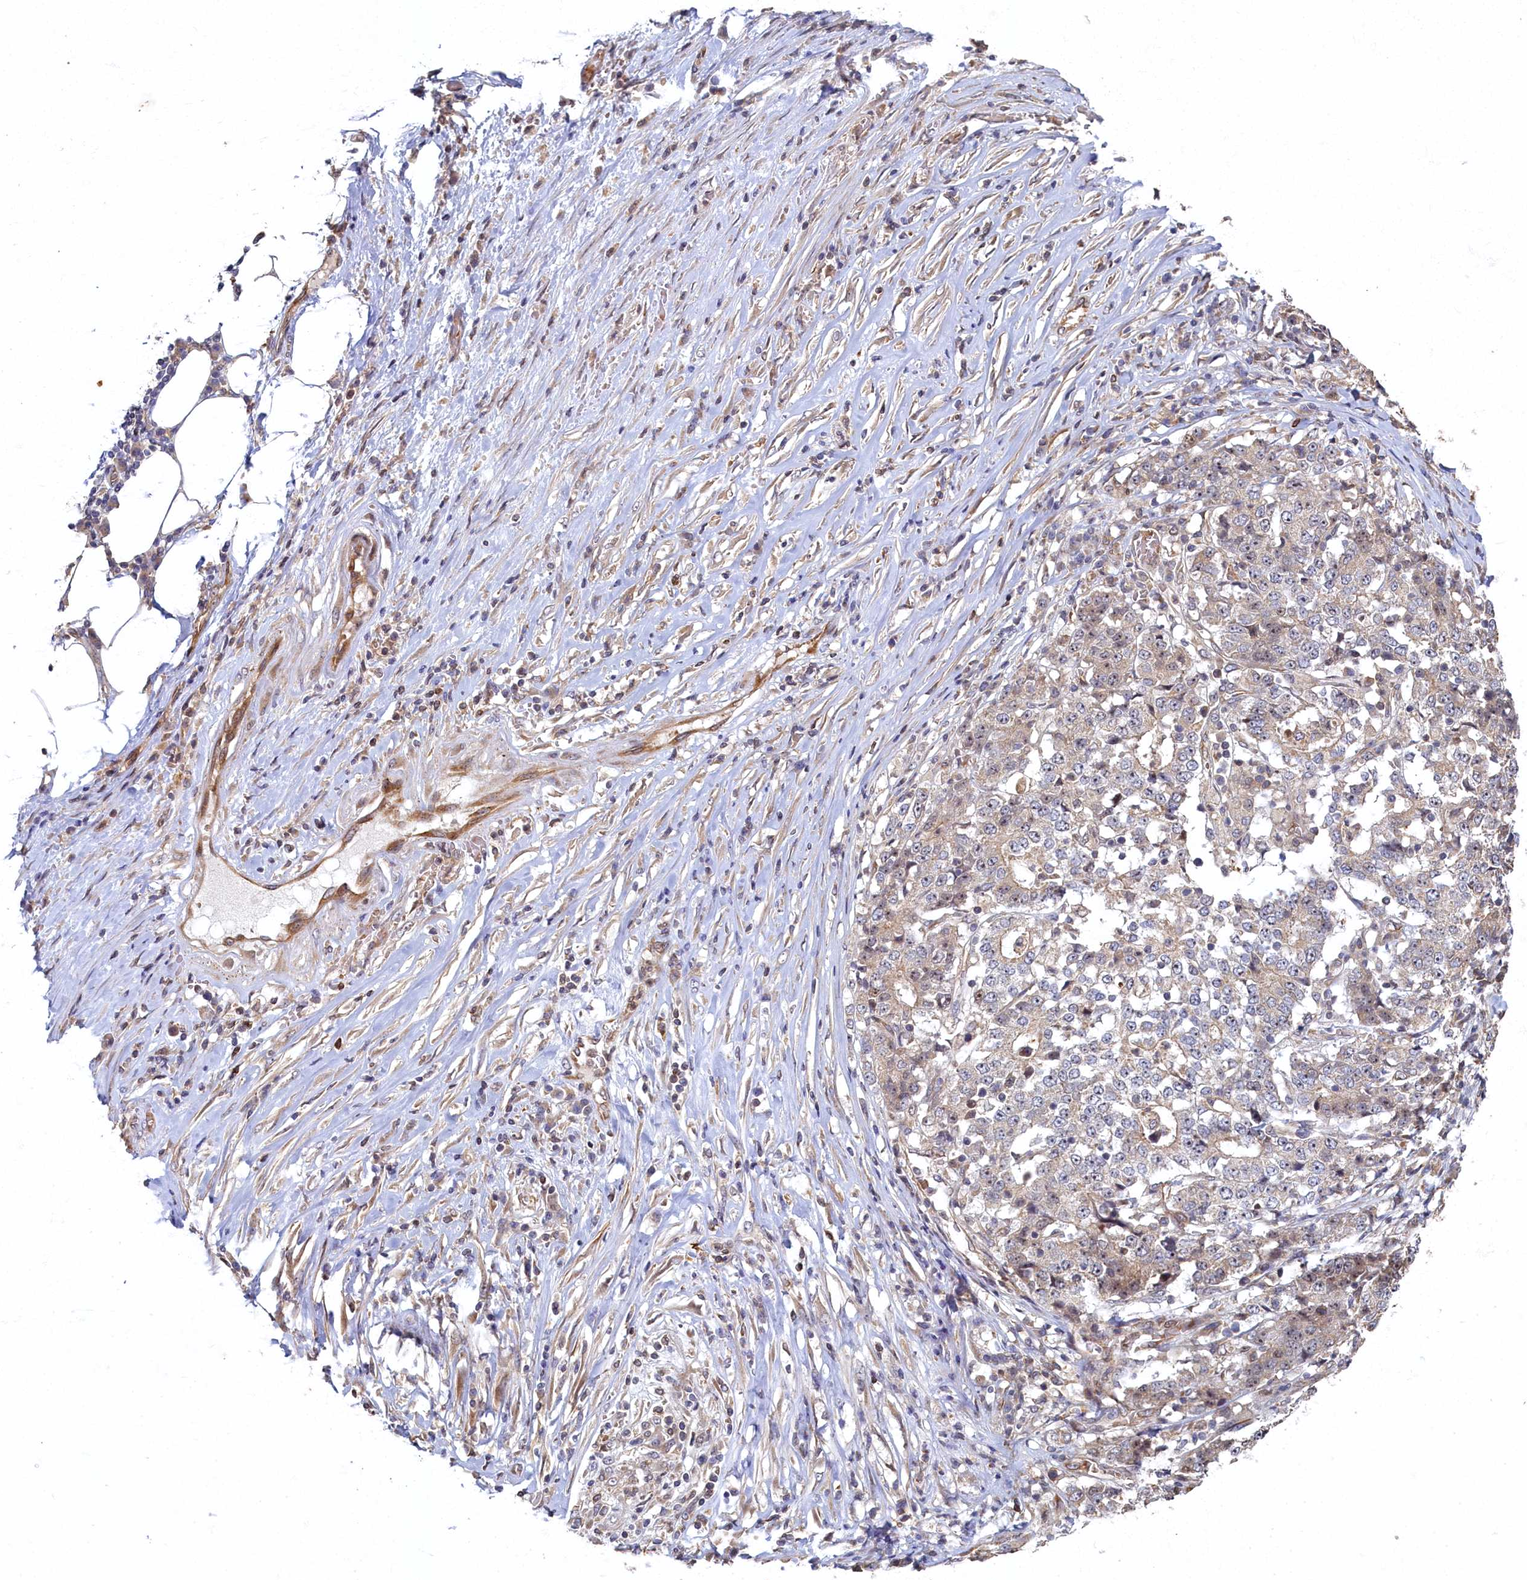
{"staining": {"intensity": "weak", "quantity": "<25%", "location": "cytoplasmic/membranous"}, "tissue": "stomach cancer", "cell_type": "Tumor cells", "image_type": "cancer", "snomed": [{"axis": "morphology", "description": "Adenocarcinoma, NOS"}, {"axis": "topography", "description": "Stomach"}], "caption": "Immunohistochemical staining of adenocarcinoma (stomach) exhibits no significant positivity in tumor cells. (Brightfield microscopy of DAB immunohistochemistry at high magnification).", "gene": "CEP20", "patient": {"sex": "male", "age": 59}}